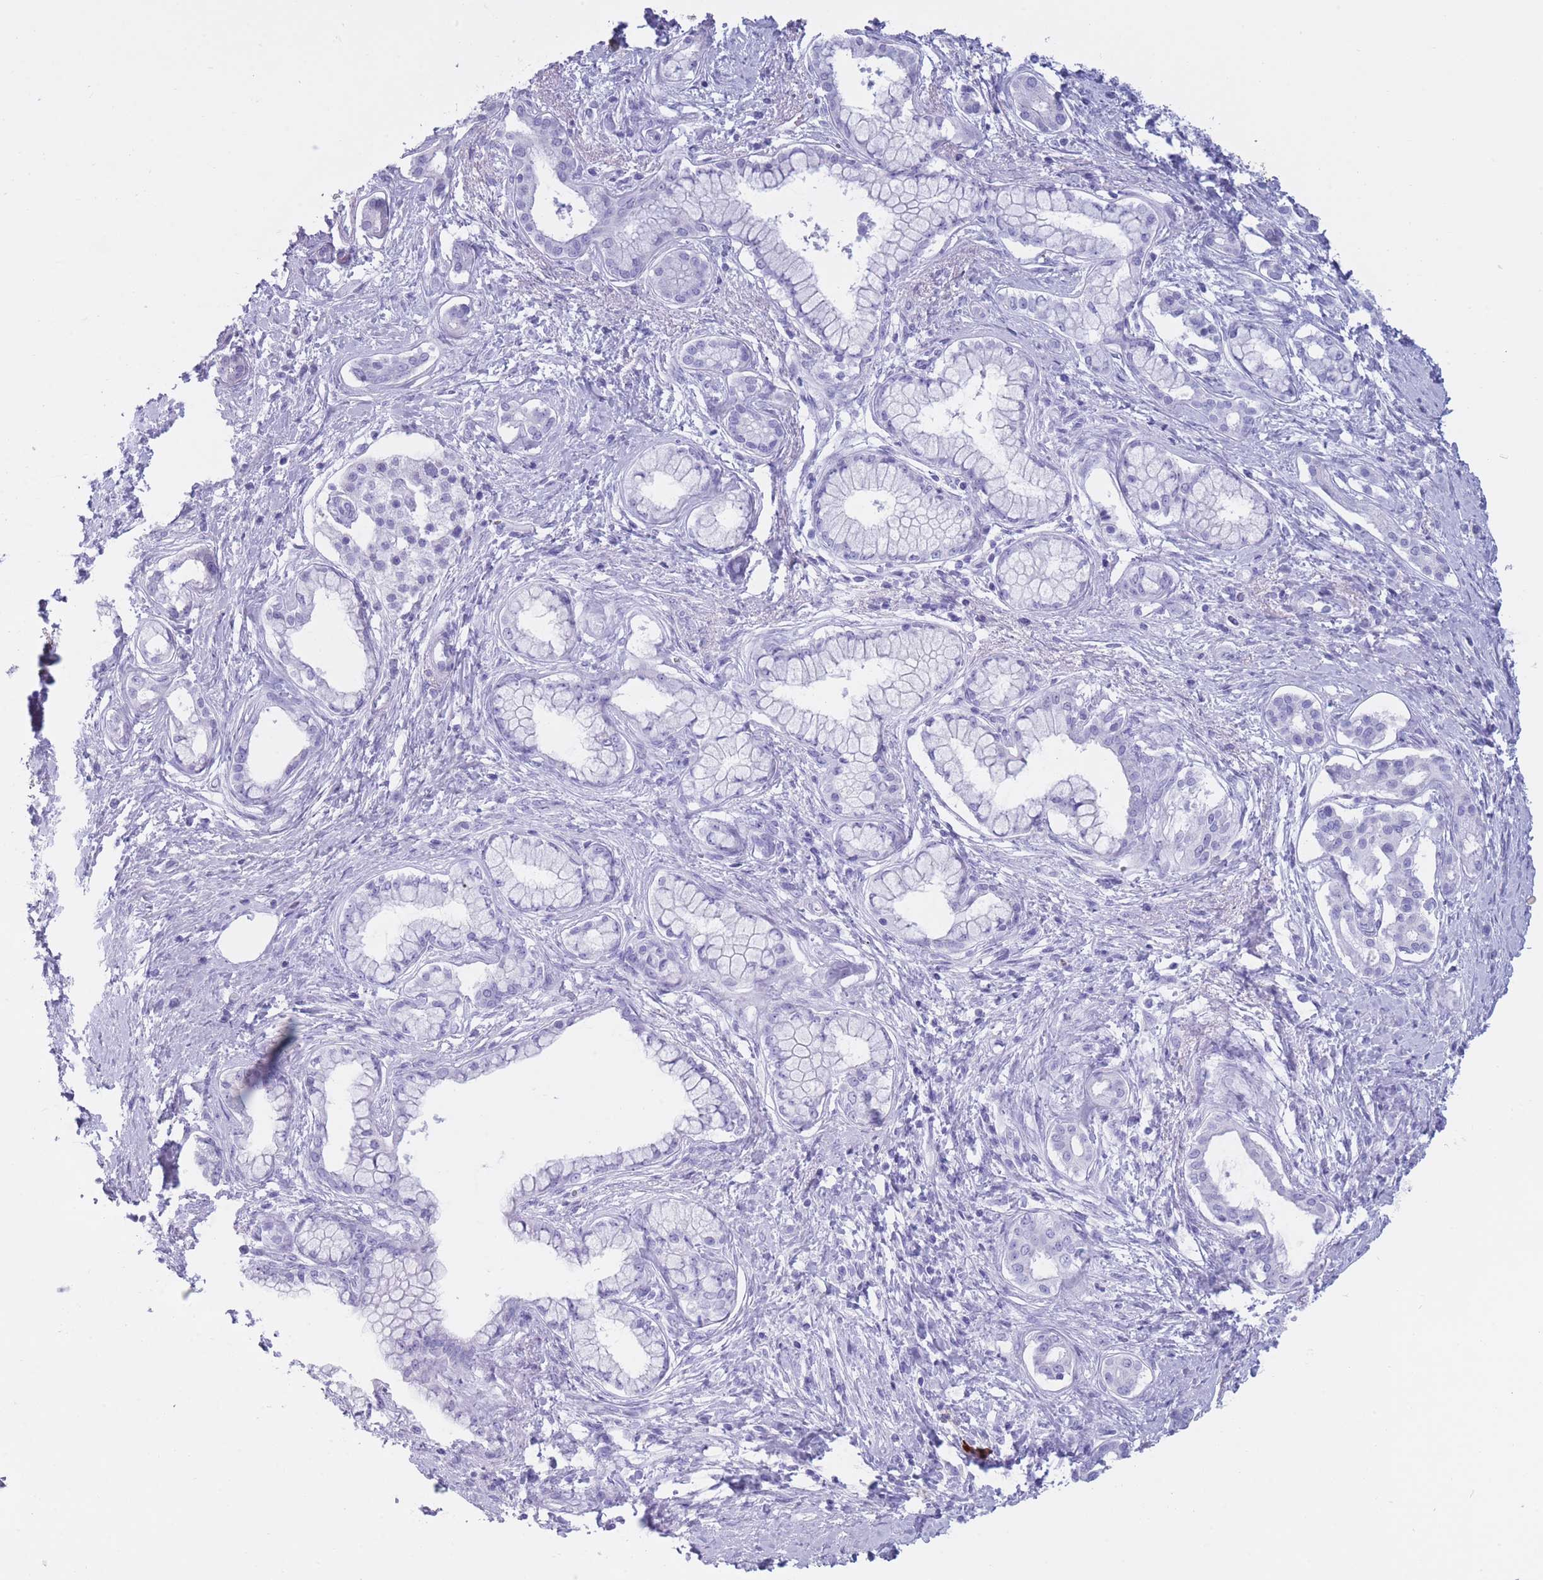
{"staining": {"intensity": "negative", "quantity": "none", "location": "none"}, "tissue": "pancreatic cancer", "cell_type": "Tumor cells", "image_type": "cancer", "snomed": [{"axis": "morphology", "description": "Adenocarcinoma, NOS"}, {"axis": "topography", "description": "Pancreas"}], "caption": "There is no significant positivity in tumor cells of adenocarcinoma (pancreatic).", "gene": "TNFSF11", "patient": {"sex": "male", "age": 70}}